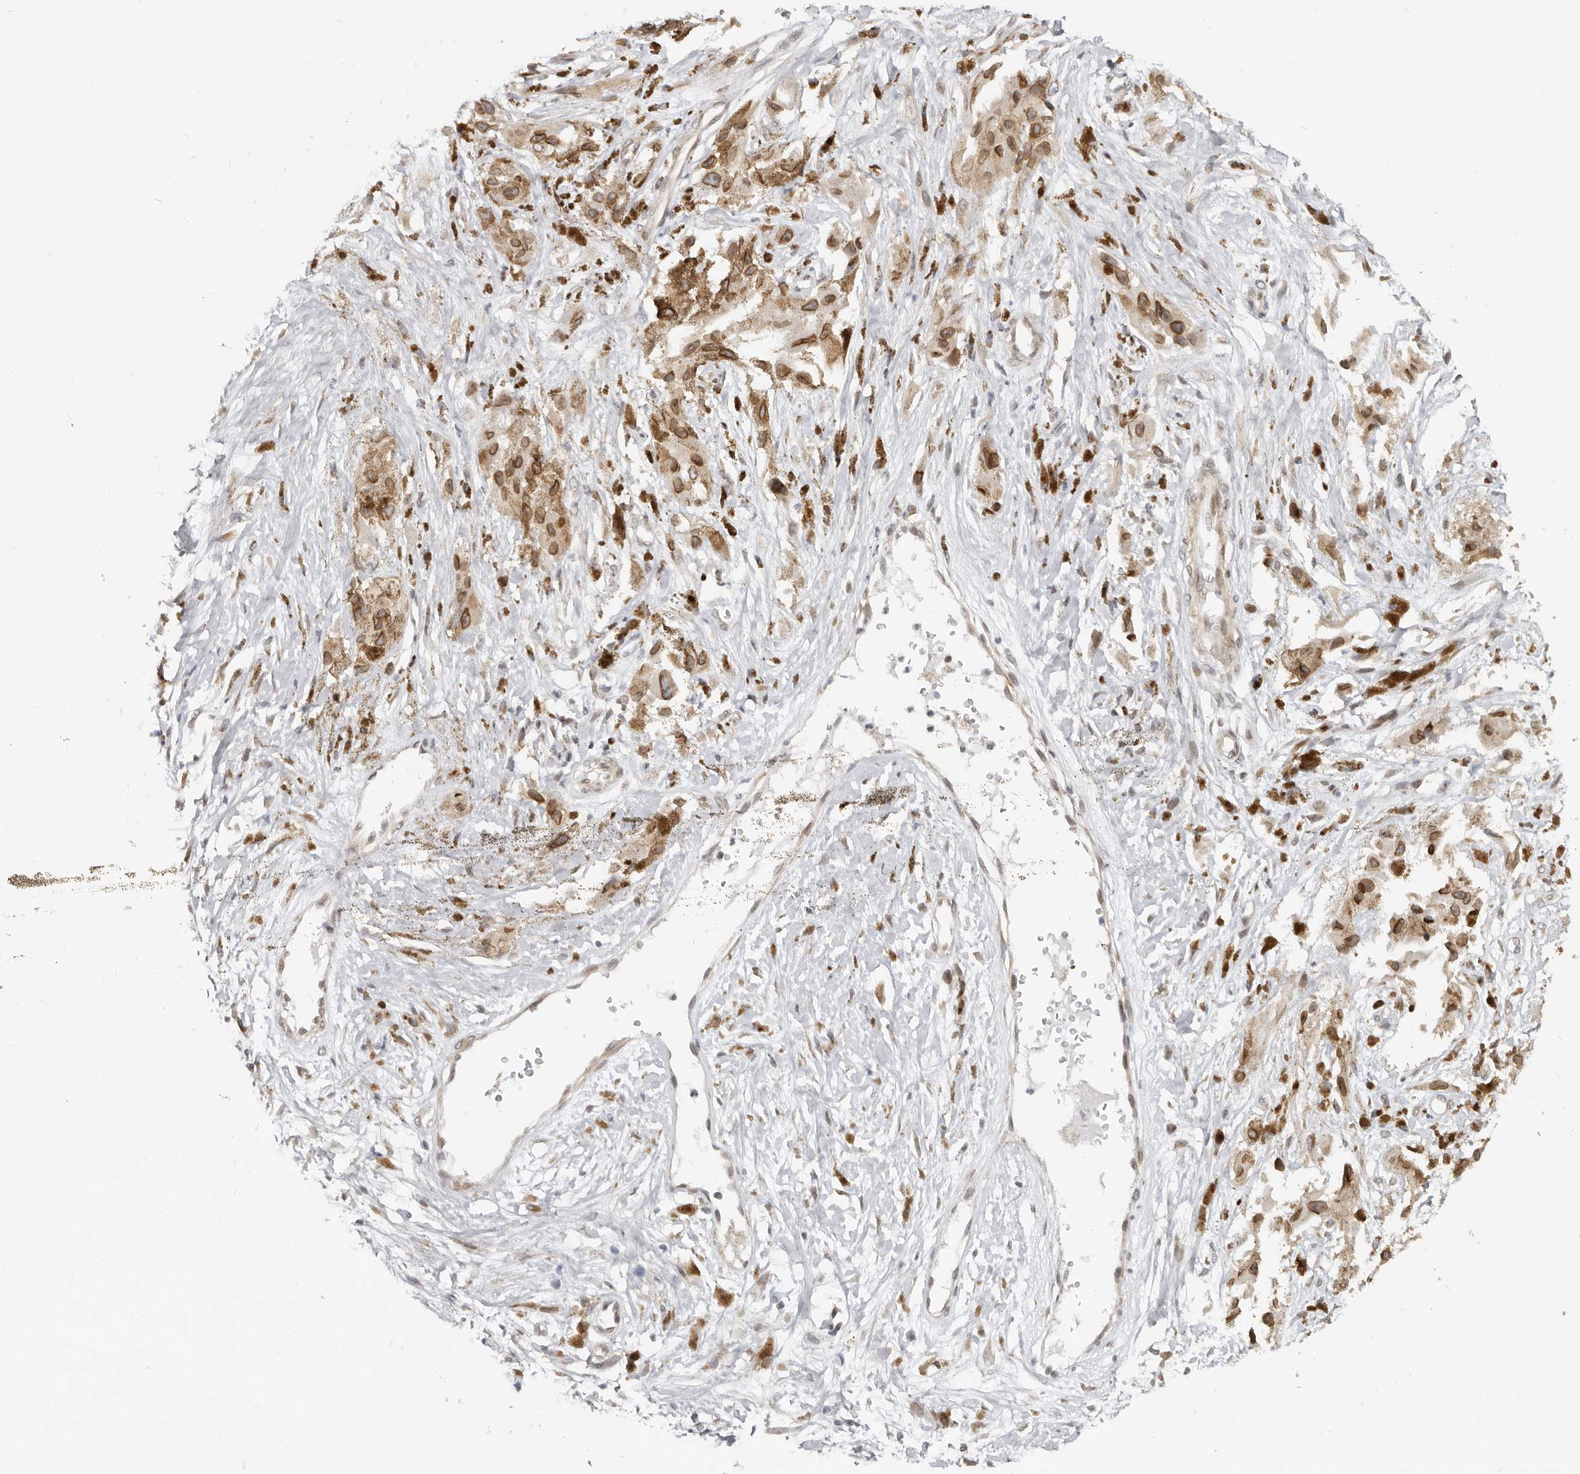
{"staining": {"intensity": "moderate", "quantity": ">75%", "location": "cytoplasmic/membranous"}, "tissue": "melanoma", "cell_type": "Tumor cells", "image_type": "cancer", "snomed": [{"axis": "morphology", "description": "Malignant melanoma, NOS"}, {"axis": "topography", "description": "Skin"}], "caption": "A high-resolution micrograph shows IHC staining of malignant melanoma, which shows moderate cytoplasmic/membranous expression in about >75% of tumor cells.", "gene": "NUP153", "patient": {"sex": "male", "age": 88}}